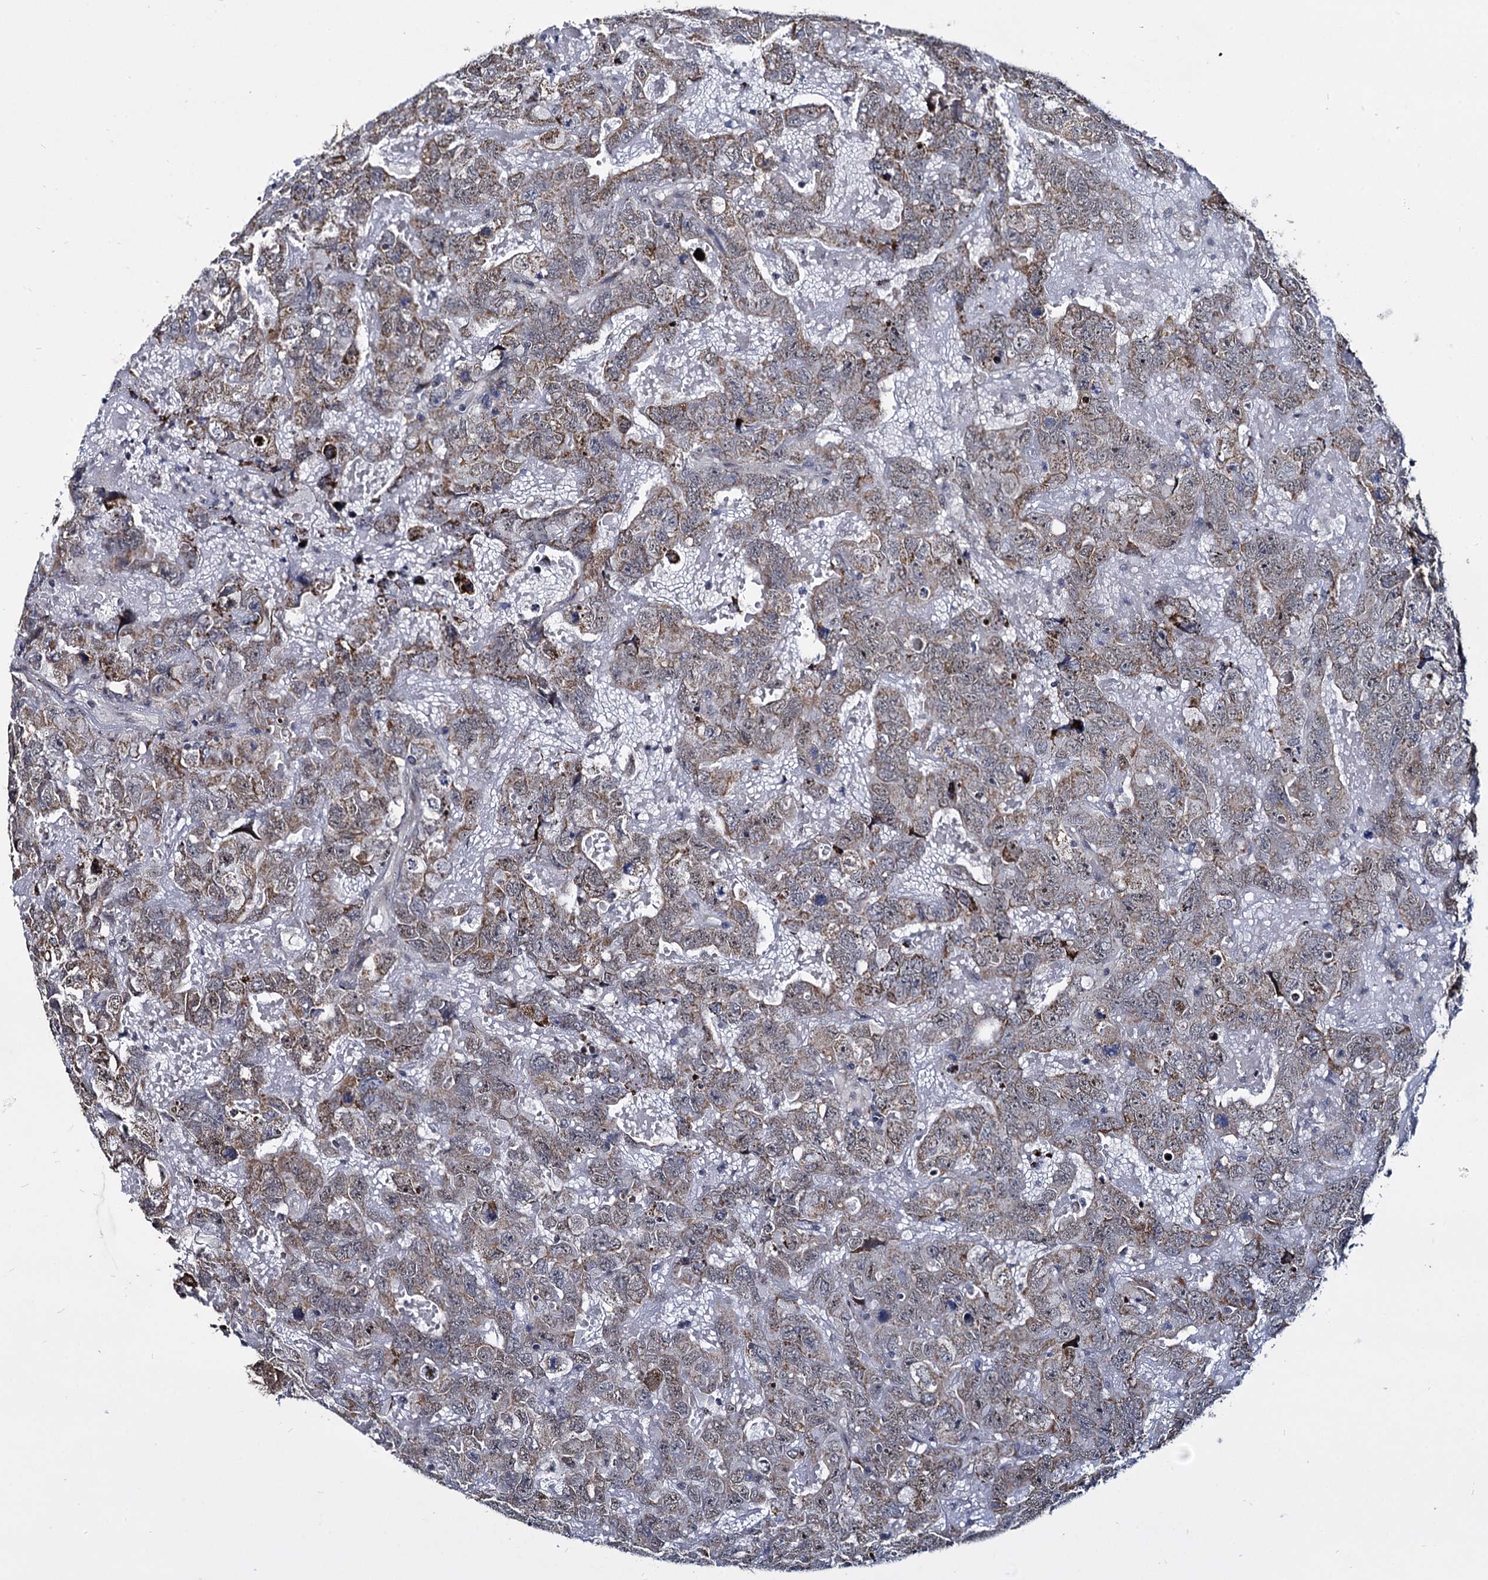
{"staining": {"intensity": "moderate", "quantity": "<25%", "location": "cytoplasmic/membranous"}, "tissue": "testis cancer", "cell_type": "Tumor cells", "image_type": "cancer", "snomed": [{"axis": "morphology", "description": "Carcinoma, Embryonal, NOS"}, {"axis": "topography", "description": "Testis"}], "caption": "A histopathology image showing moderate cytoplasmic/membranous expression in approximately <25% of tumor cells in testis embryonal carcinoma, as visualized by brown immunohistochemical staining.", "gene": "RPUSD4", "patient": {"sex": "male", "age": 45}}